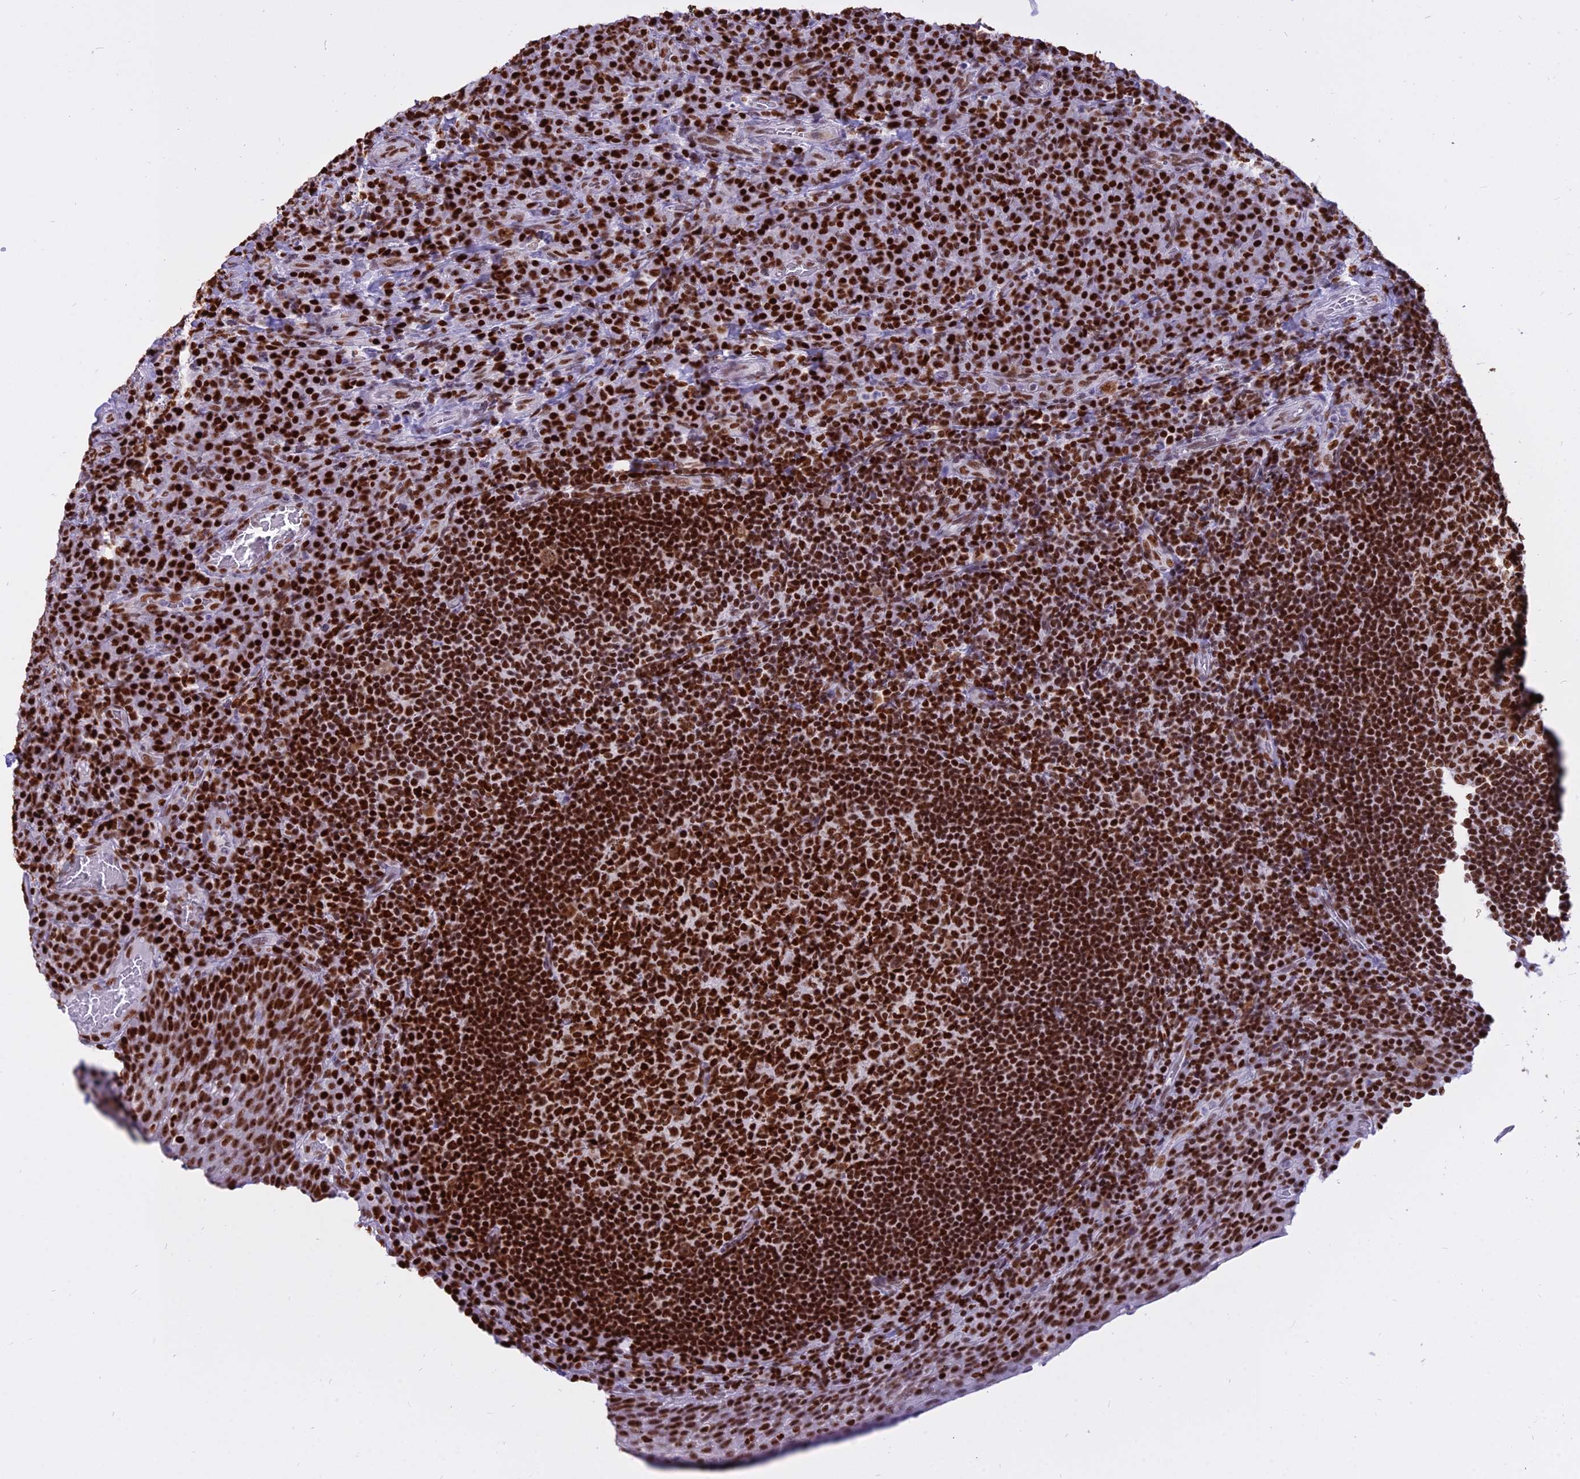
{"staining": {"intensity": "strong", "quantity": ">75%", "location": "nuclear"}, "tissue": "tonsil", "cell_type": "Germinal center cells", "image_type": "normal", "snomed": [{"axis": "morphology", "description": "Normal tissue, NOS"}, {"axis": "topography", "description": "Tonsil"}], "caption": "Tonsil stained with immunohistochemistry (IHC) reveals strong nuclear expression in approximately >75% of germinal center cells.", "gene": "PARP1", "patient": {"sex": "male", "age": 17}}